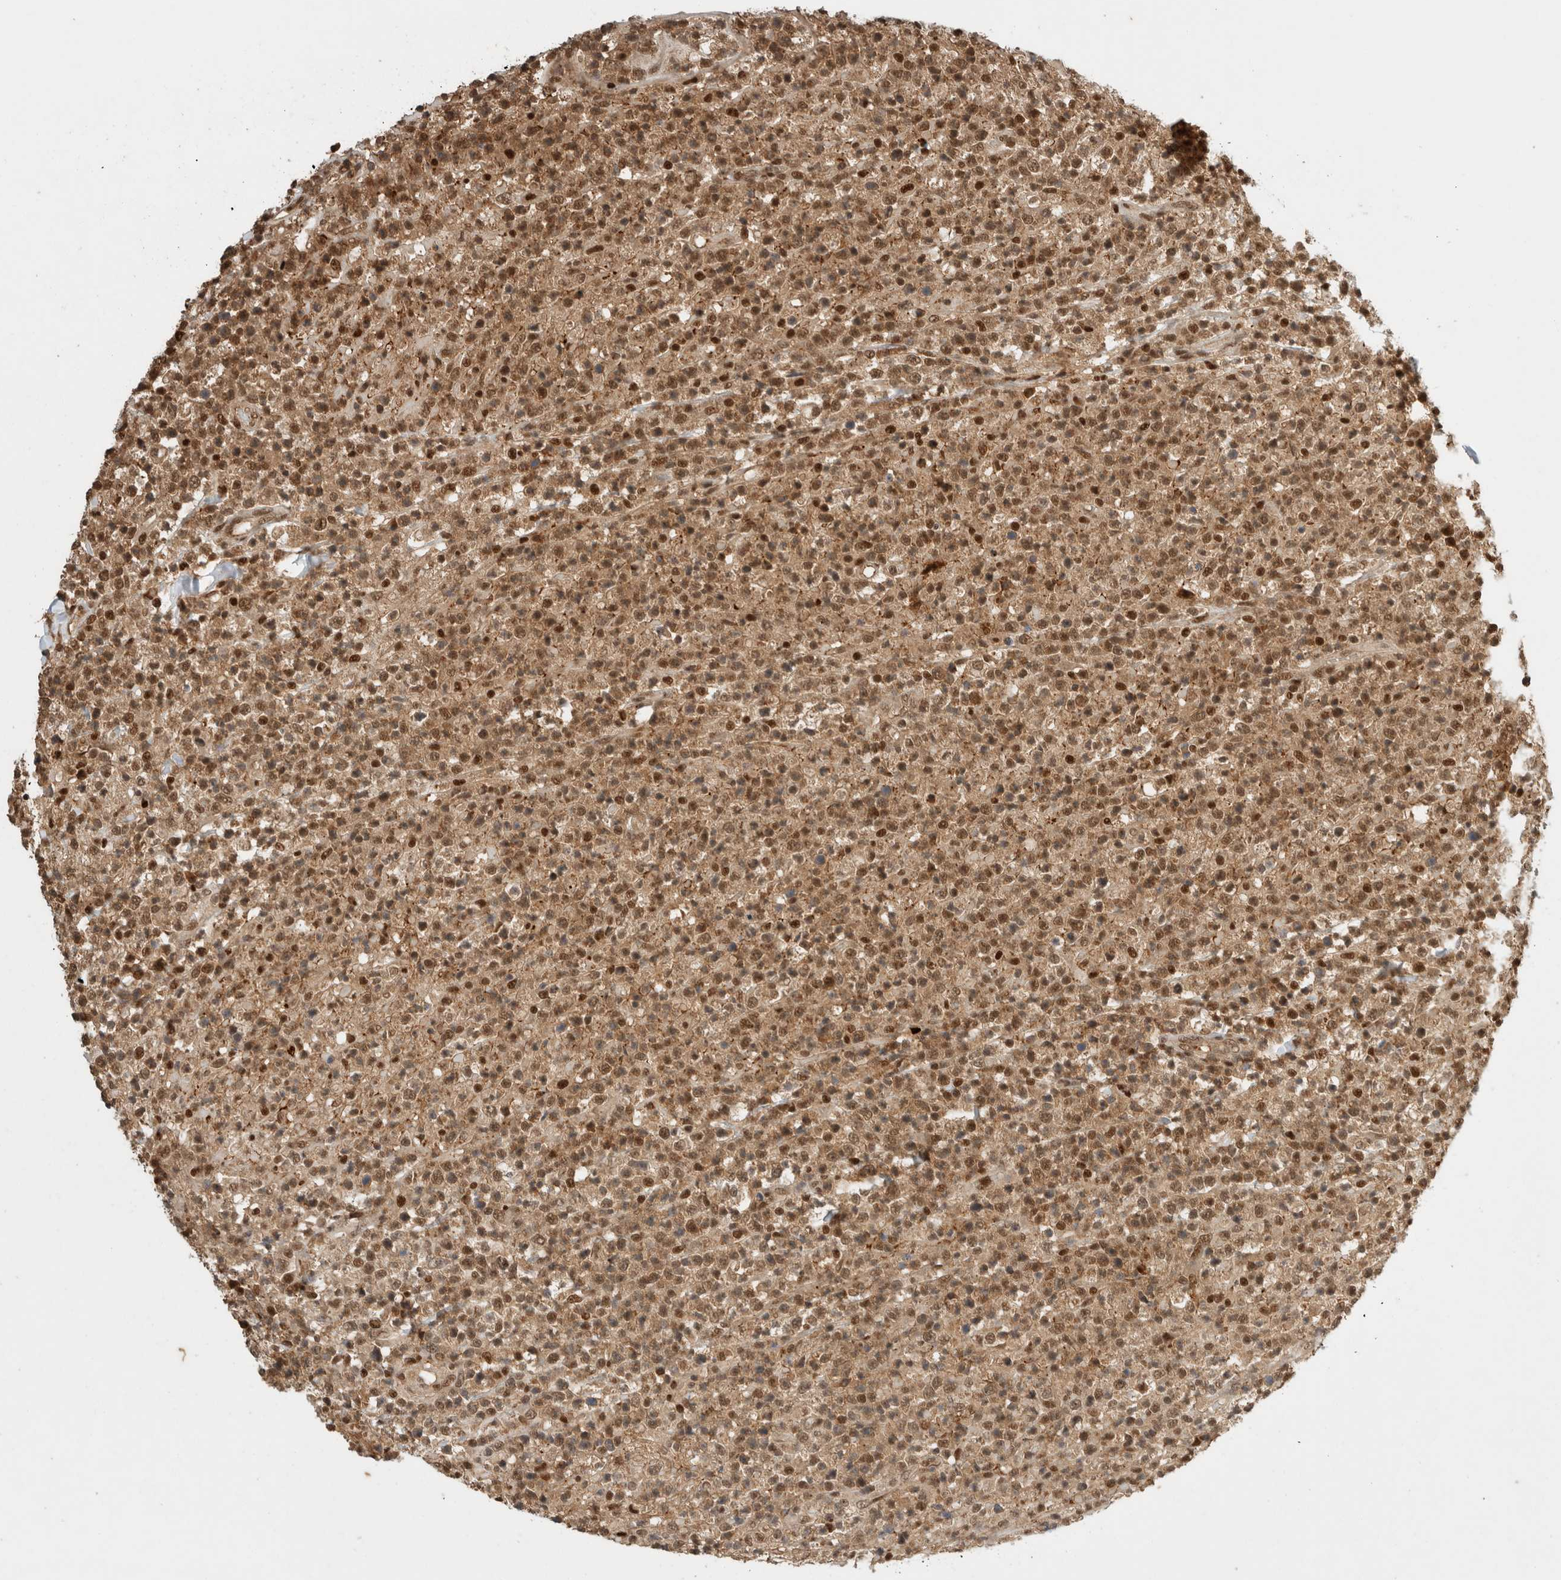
{"staining": {"intensity": "moderate", "quantity": ">75%", "location": "cytoplasmic/membranous,nuclear"}, "tissue": "lymphoma", "cell_type": "Tumor cells", "image_type": "cancer", "snomed": [{"axis": "morphology", "description": "Malignant lymphoma, non-Hodgkin's type, High grade"}, {"axis": "topography", "description": "Colon"}], "caption": "Immunohistochemistry (IHC) of high-grade malignant lymphoma, non-Hodgkin's type shows medium levels of moderate cytoplasmic/membranous and nuclear positivity in approximately >75% of tumor cells. Immunohistochemistry stains the protein in brown and the nuclei are stained blue.", "gene": "SNRNP40", "patient": {"sex": "female", "age": 53}}